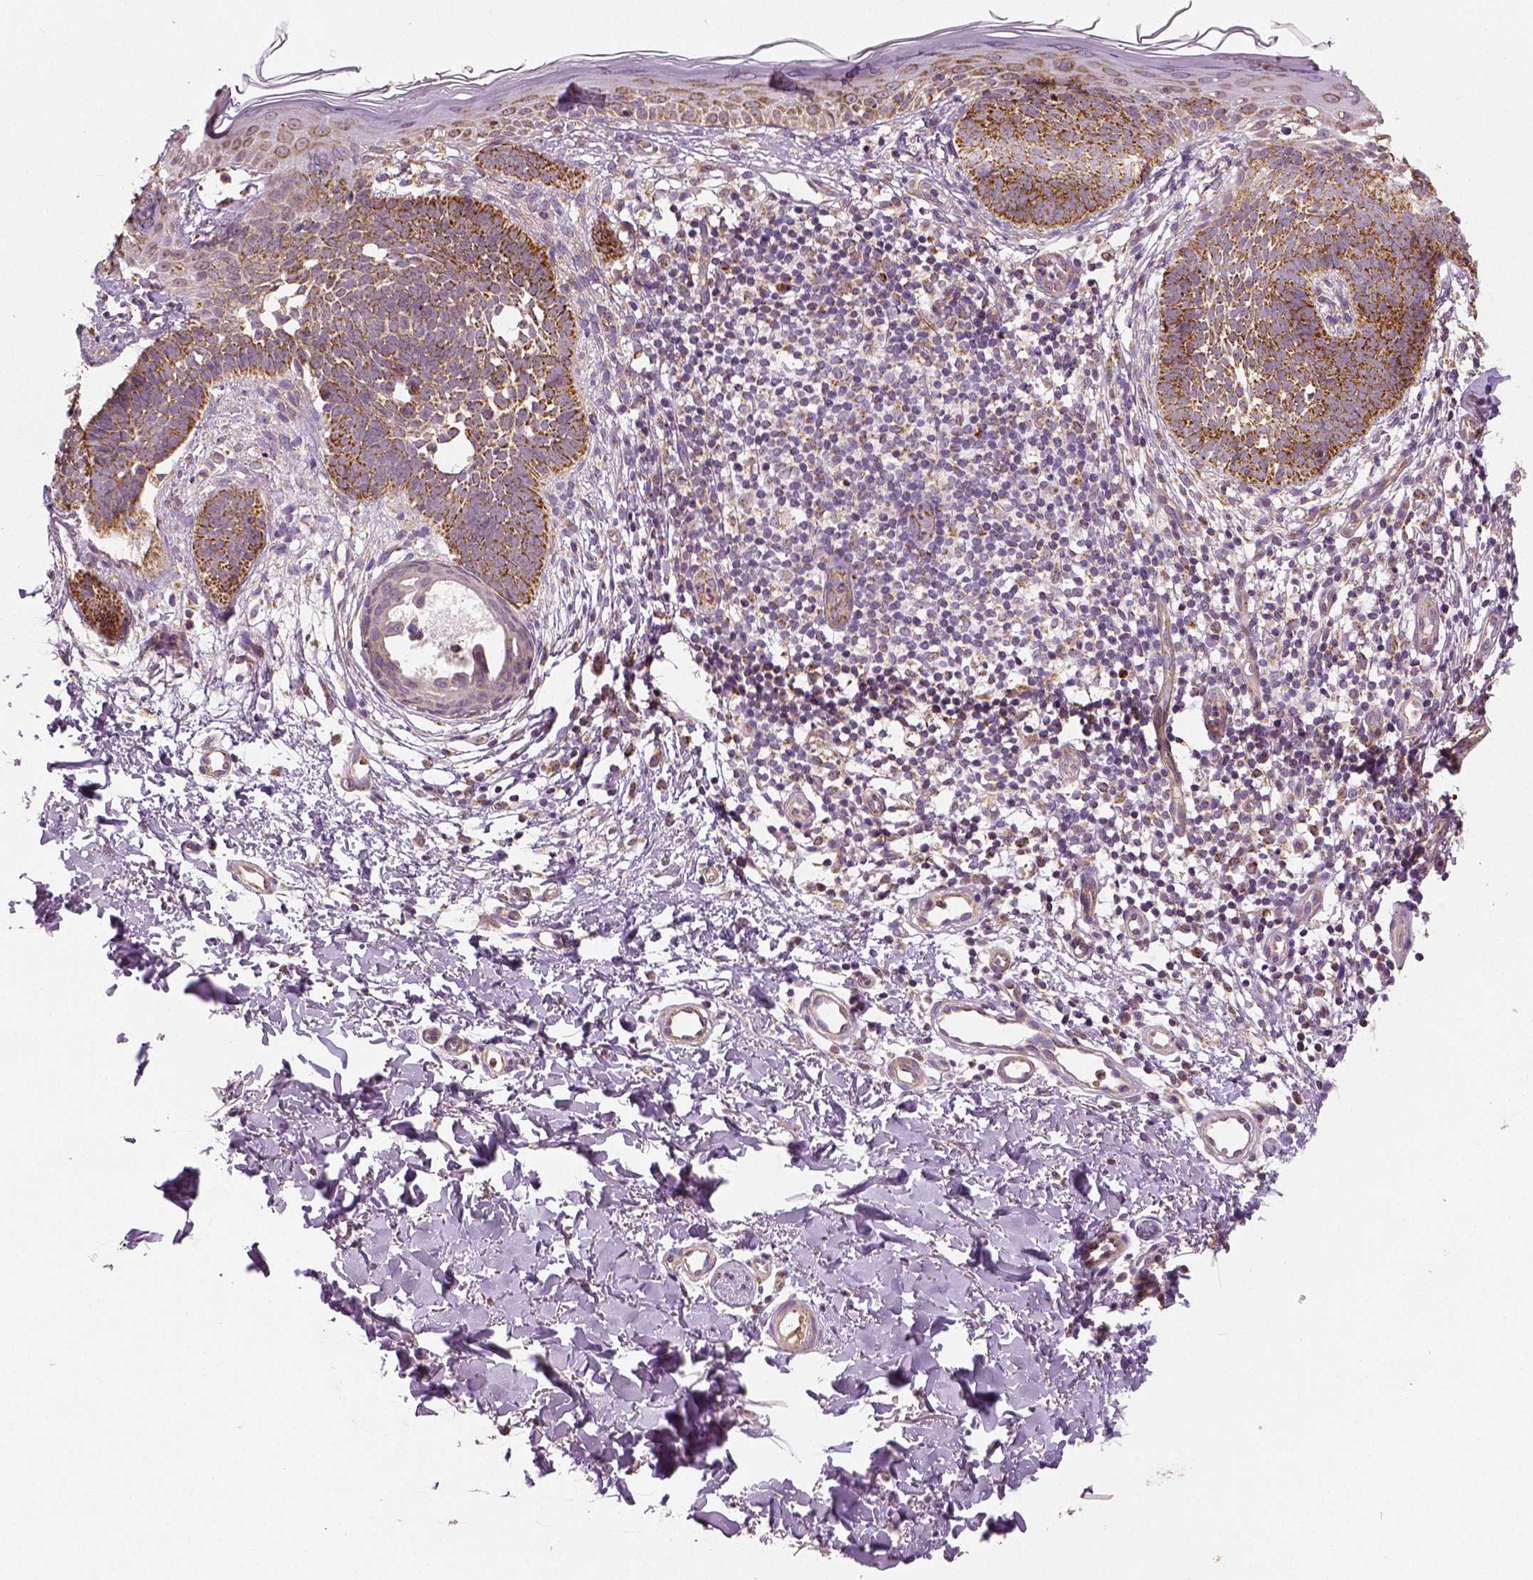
{"staining": {"intensity": "moderate", "quantity": ">75%", "location": "cytoplasmic/membranous"}, "tissue": "skin cancer", "cell_type": "Tumor cells", "image_type": "cancer", "snomed": [{"axis": "morphology", "description": "Basal cell carcinoma"}, {"axis": "topography", "description": "Skin"}], "caption": "IHC staining of skin basal cell carcinoma, which shows medium levels of moderate cytoplasmic/membranous staining in about >75% of tumor cells indicating moderate cytoplasmic/membranous protein expression. The staining was performed using DAB (3,3'-diaminobenzidine) (brown) for protein detection and nuclei were counterstained in hematoxylin (blue).", "gene": "PGAM5", "patient": {"sex": "female", "age": 51}}